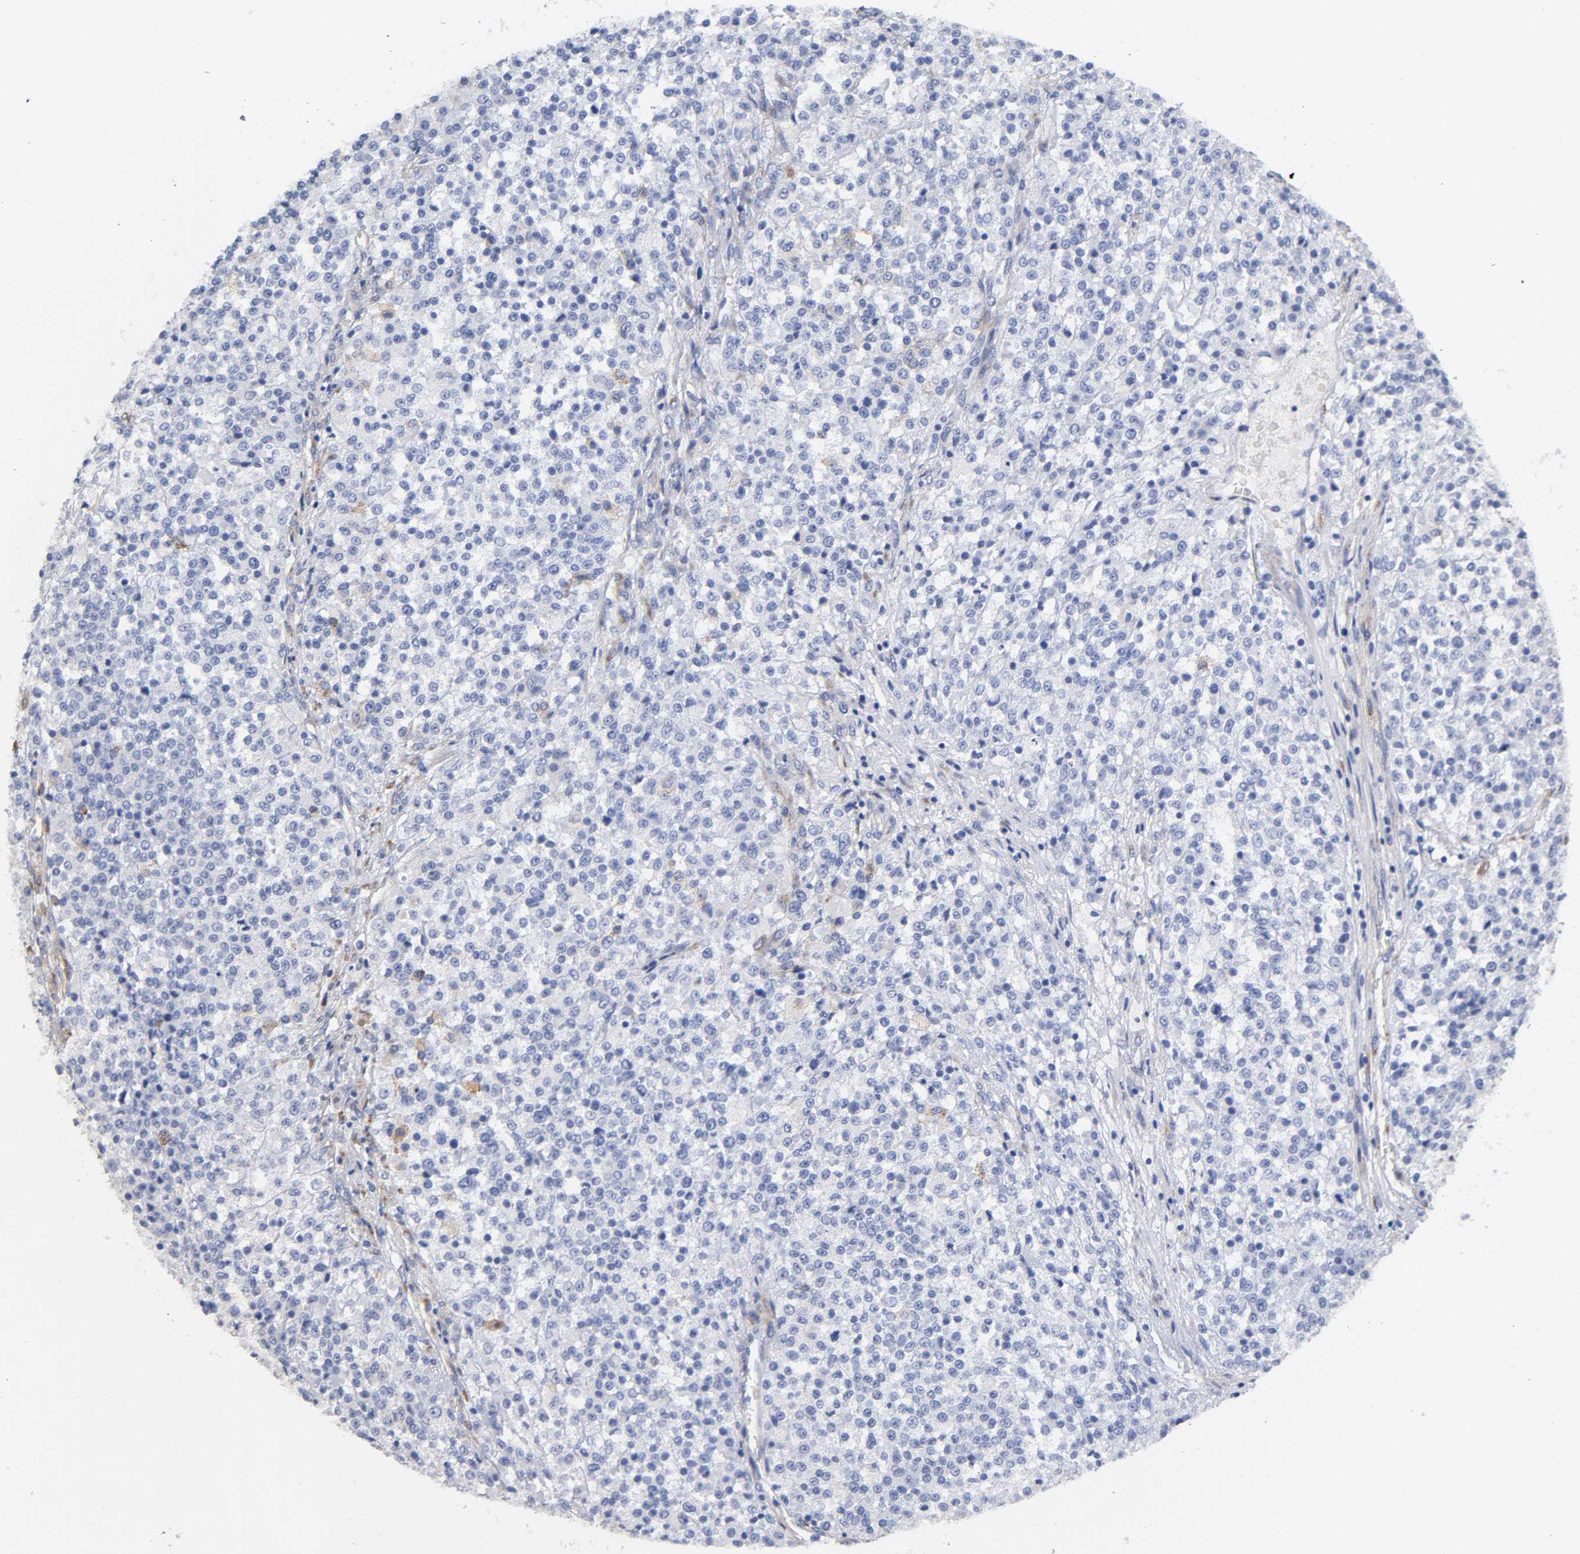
{"staining": {"intensity": "moderate", "quantity": "<25%", "location": "cytoplasmic/membranous"}, "tissue": "testis cancer", "cell_type": "Tumor cells", "image_type": "cancer", "snomed": [{"axis": "morphology", "description": "Seminoma, NOS"}, {"axis": "topography", "description": "Testis"}], "caption": "Brown immunohistochemical staining in seminoma (testis) displays moderate cytoplasmic/membranous expression in about <25% of tumor cells. The protein of interest is stained brown, and the nuclei are stained in blue (DAB (3,3'-diaminobenzidine) IHC with brightfield microscopy, high magnification).", "gene": "LAMB1", "patient": {"sex": "male", "age": 59}}